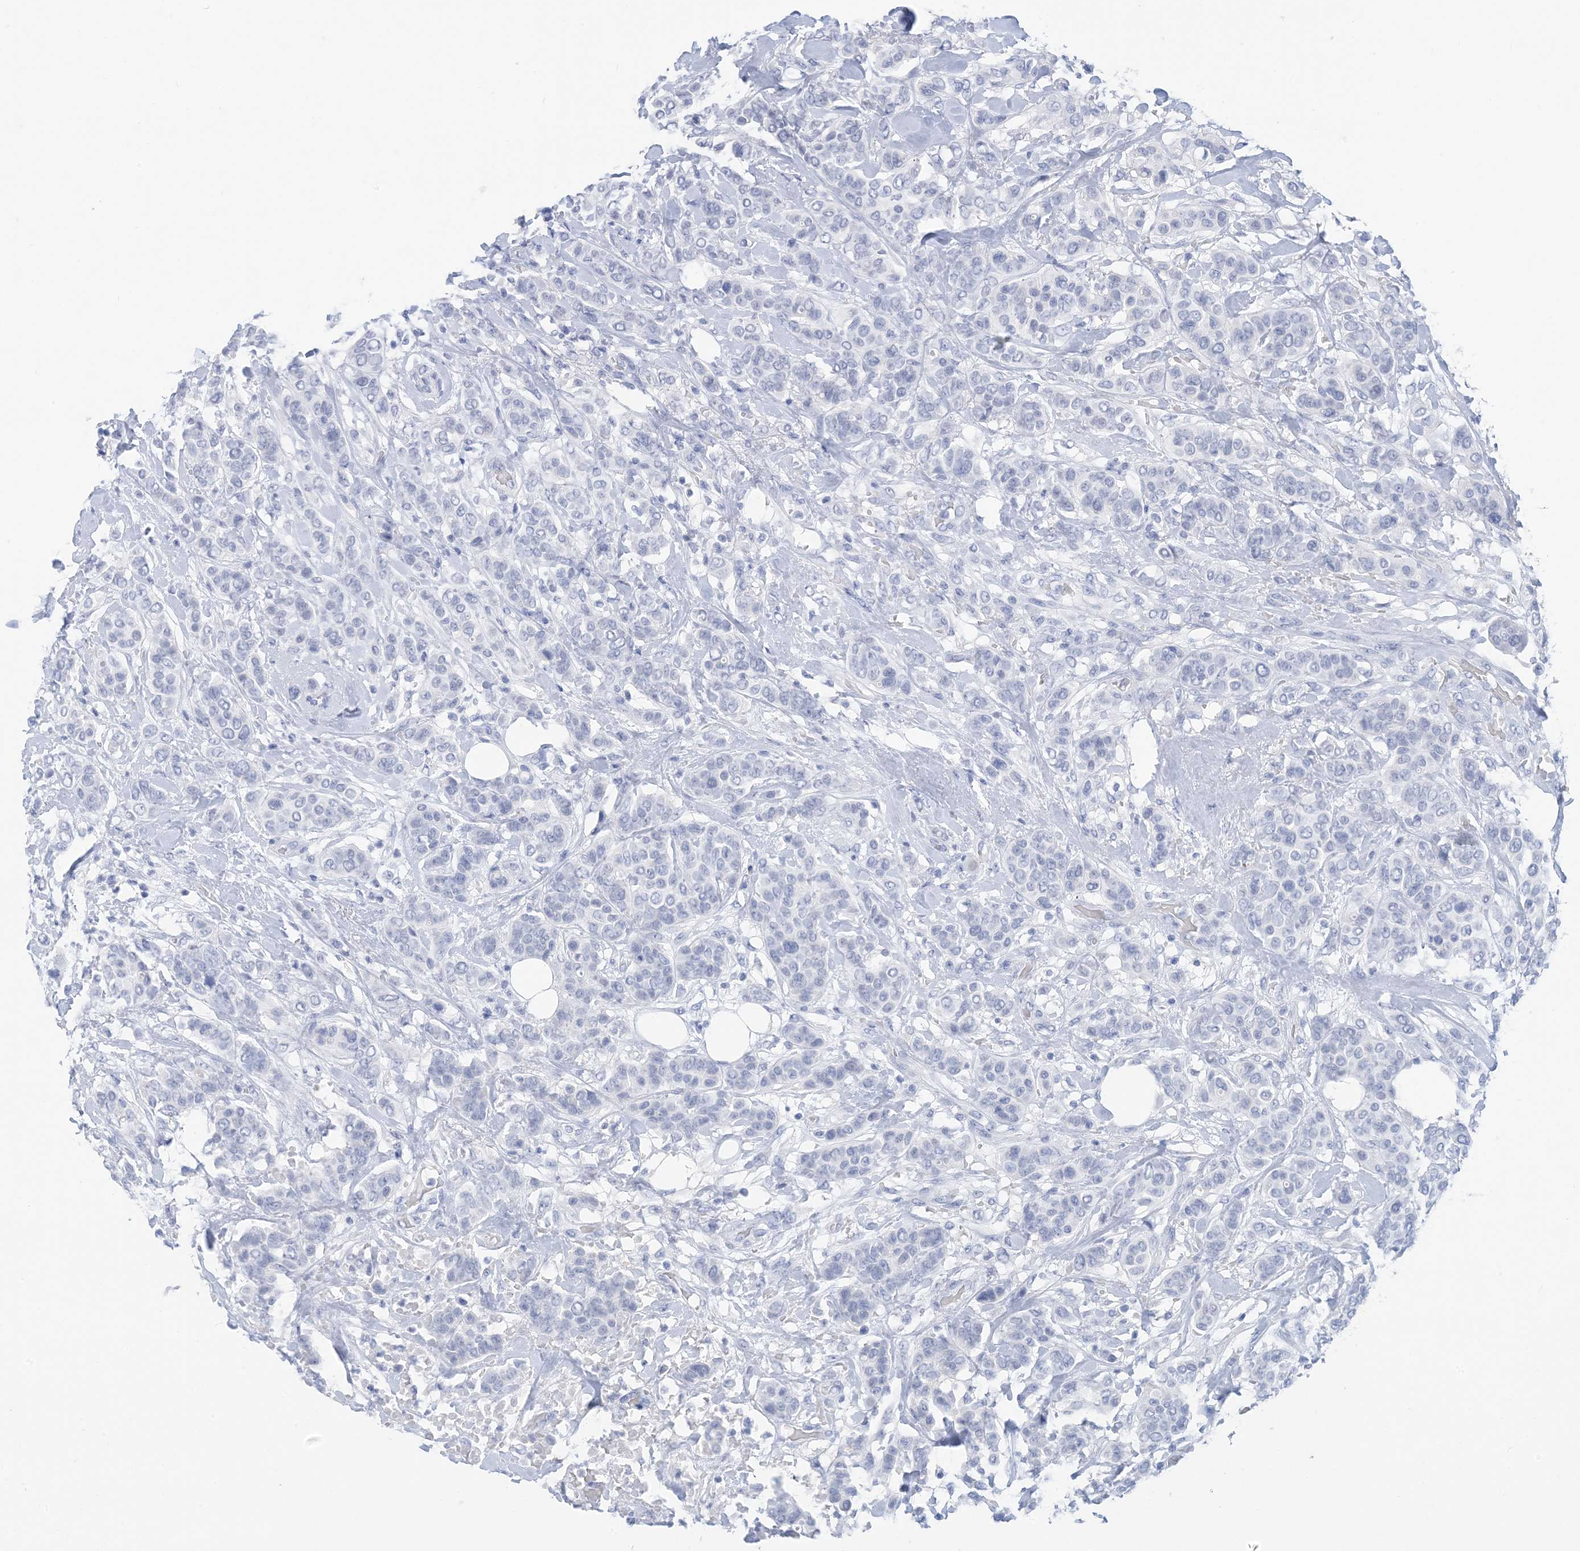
{"staining": {"intensity": "negative", "quantity": "none", "location": "none"}, "tissue": "breast cancer", "cell_type": "Tumor cells", "image_type": "cancer", "snomed": [{"axis": "morphology", "description": "Lobular carcinoma"}, {"axis": "topography", "description": "Breast"}], "caption": "High magnification brightfield microscopy of breast cancer (lobular carcinoma) stained with DAB (3,3'-diaminobenzidine) (brown) and counterstained with hematoxylin (blue): tumor cells show no significant staining.", "gene": "SH3YL1", "patient": {"sex": "female", "age": 51}}